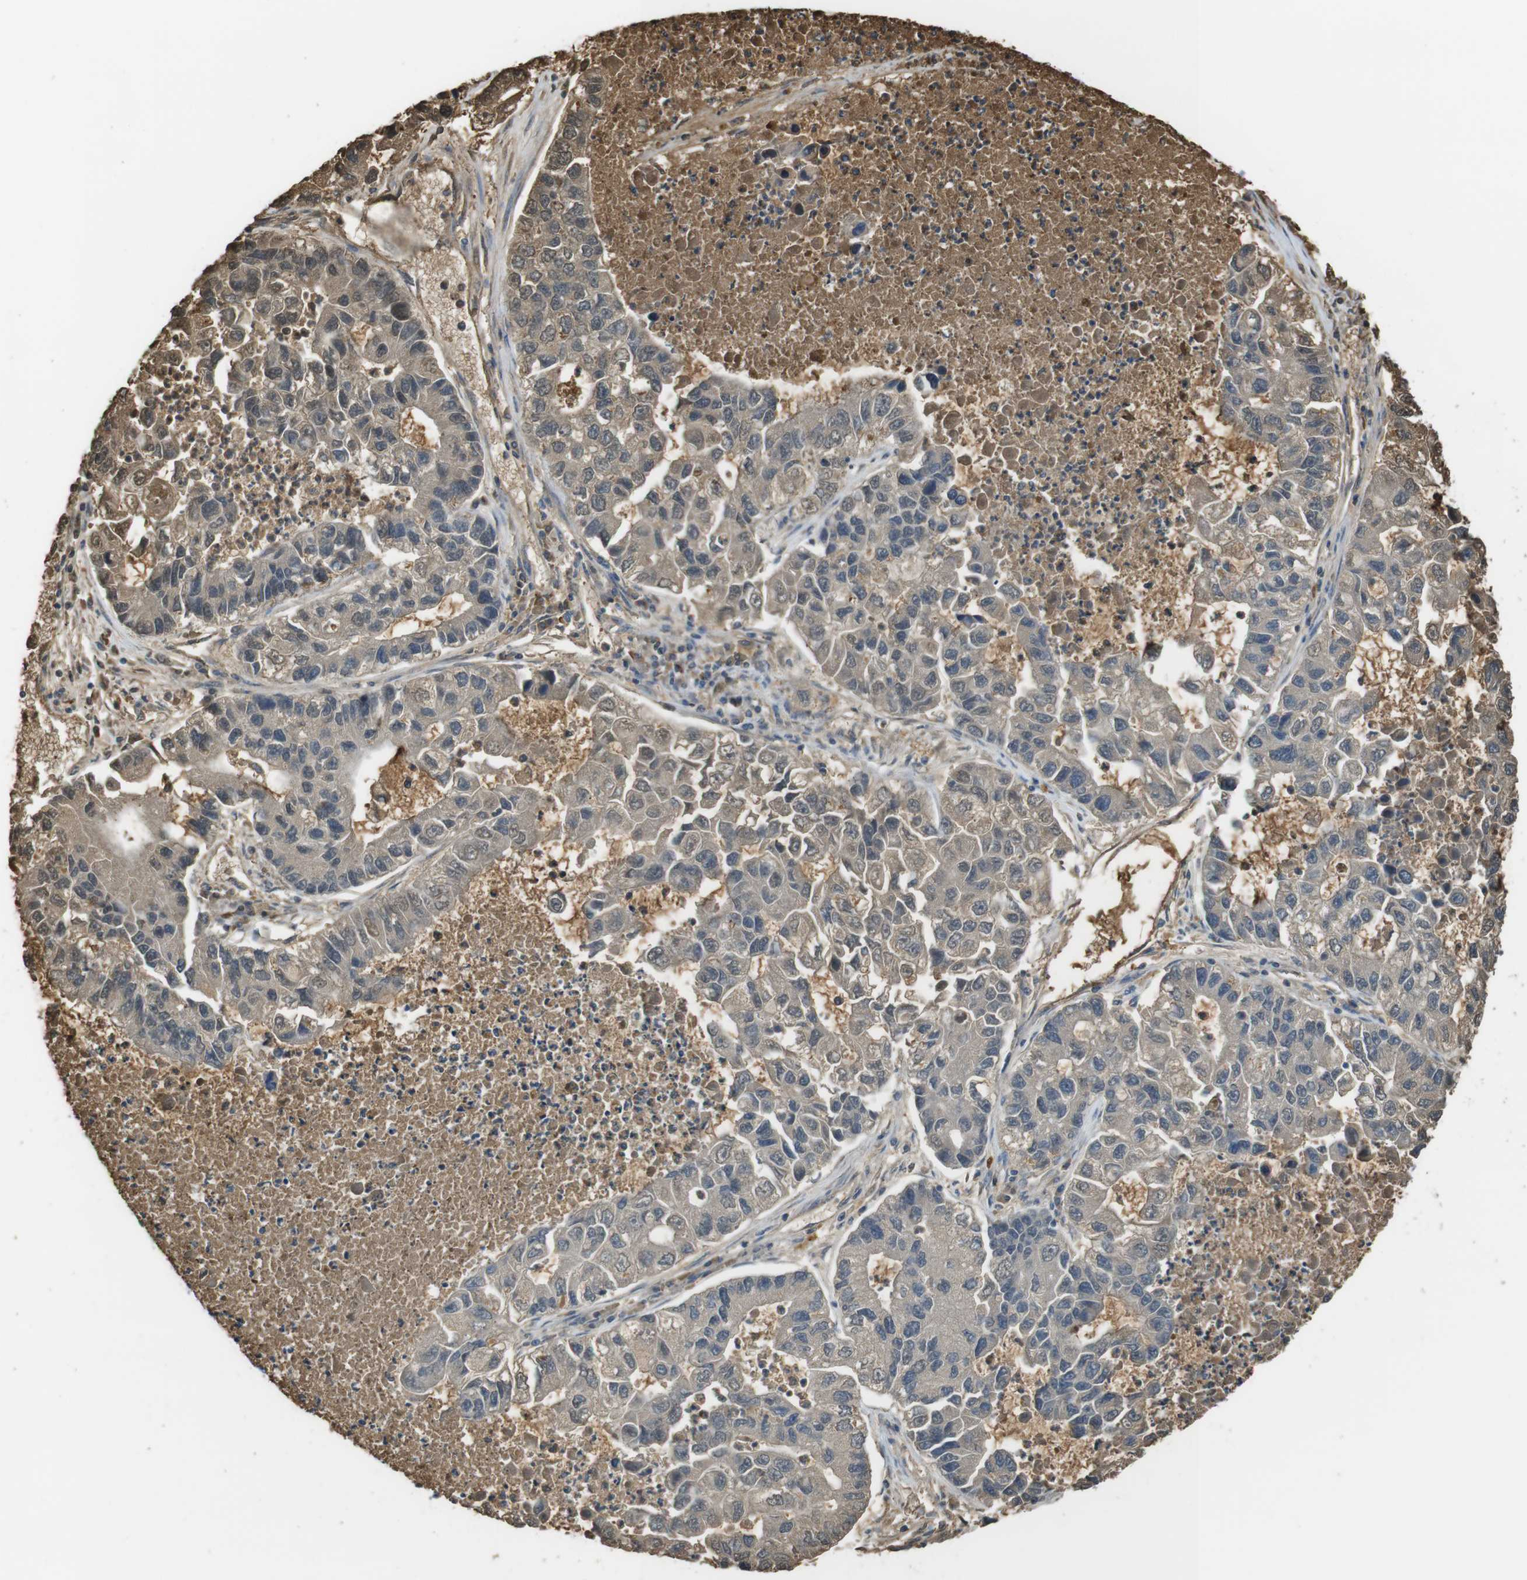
{"staining": {"intensity": "weak", "quantity": "<25%", "location": "cytoplasmic/membranous,nuclear"}, "tissue": "lung cancer", "cell_type": "Tumor cells", "image_type": "cancer", "snomed": [{"axis": "morphology", "description": "Adenocarcinoma, NOS"}, {"axis": "topography", "description": "Lung"}], "caption": "Tumor cells show no significant staining in lung adenocarcinoma.", "gene": "LTBP4", "patient": {"sex": "female", "age": 51}}